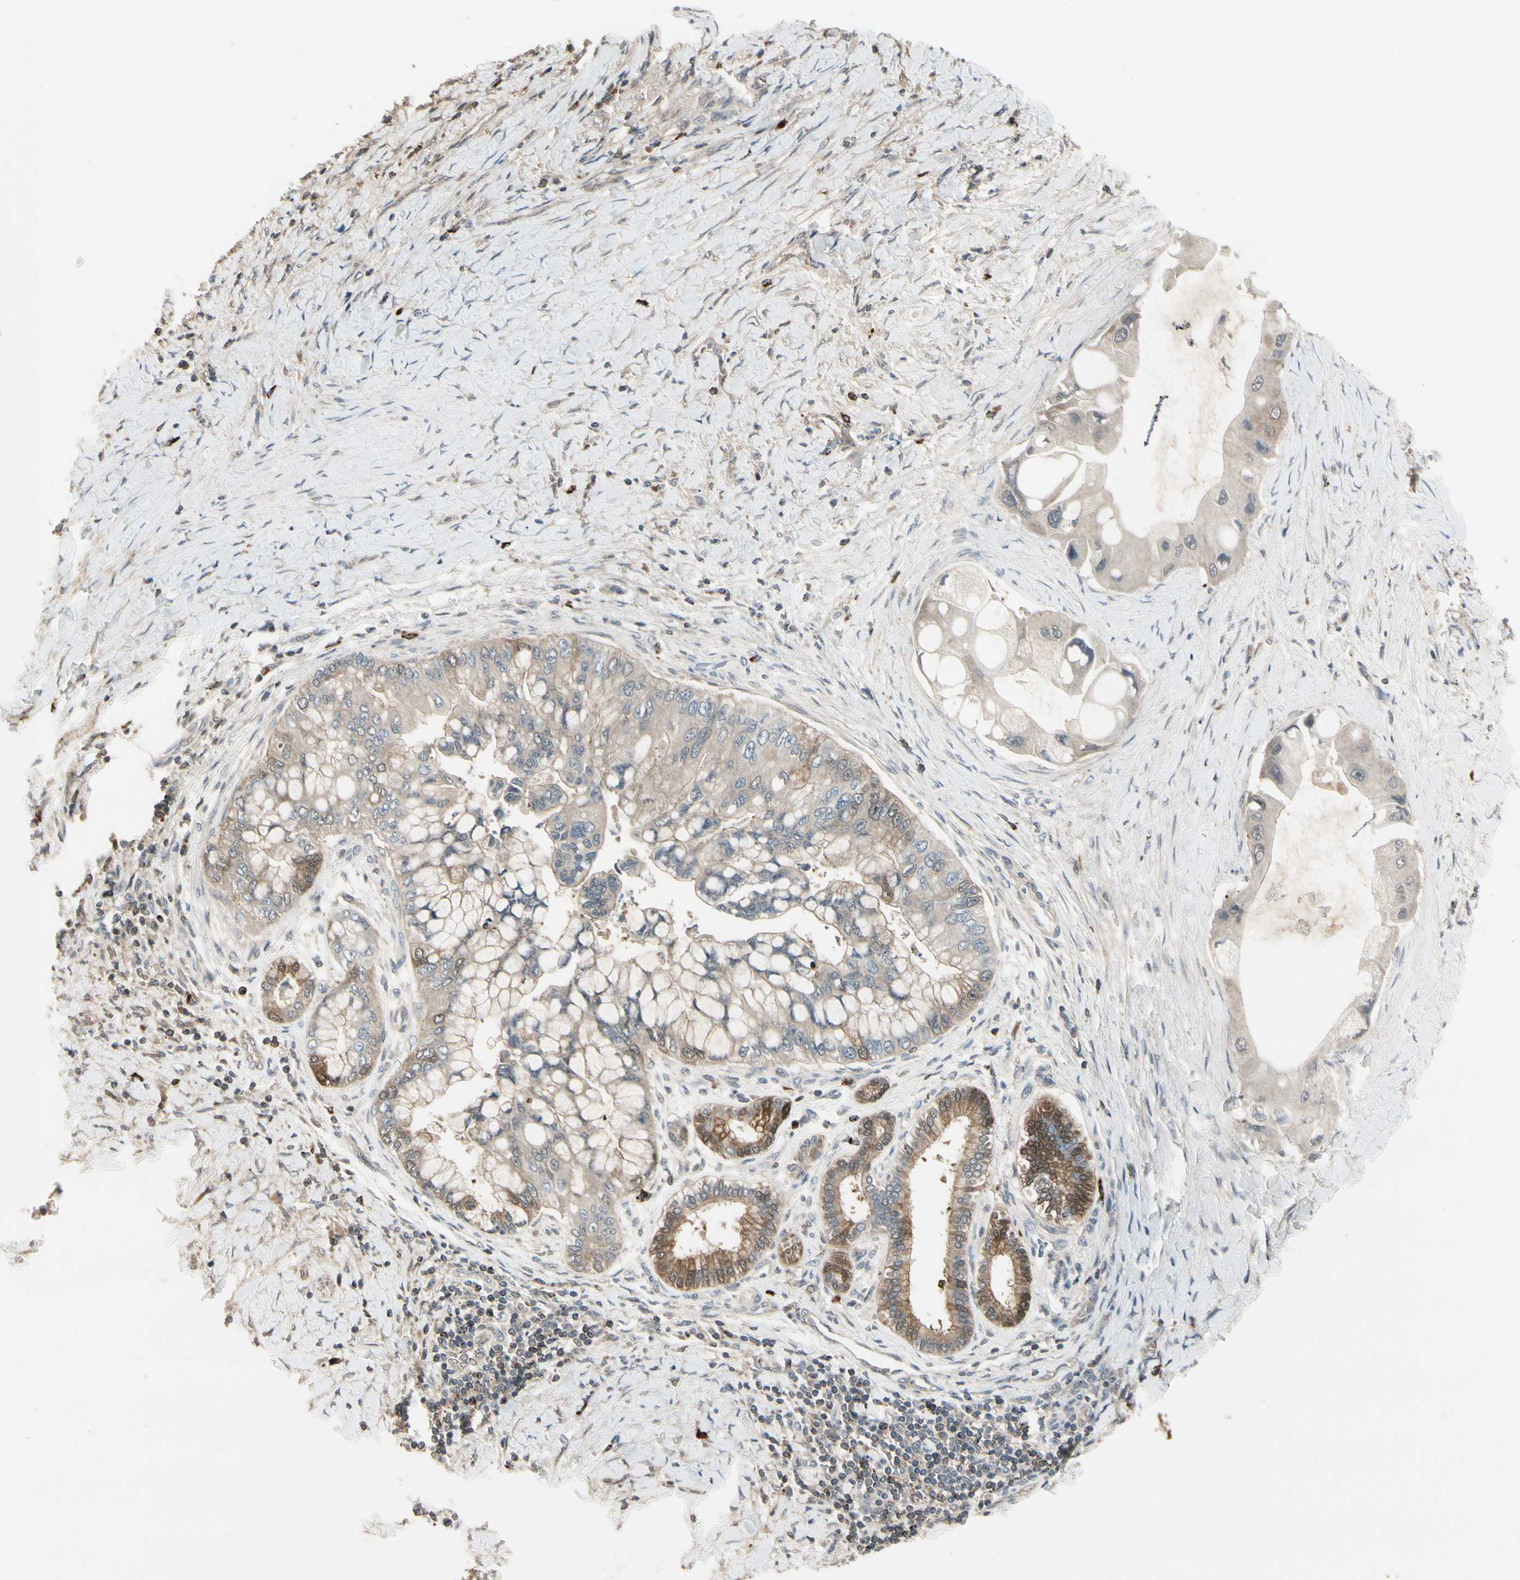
{"staining": {"intensity": "moderate", "quantity": "25%-75%", "location": "cytoplasmic/membranous"}, "tissue": "liver cancer", "cell_type": "Tumor cells", "image_type": "cancer", "snomed": [{"axis": "morphology", "description": "Normal tissue, NOS"}, {"axis": "morphology", "description": "Cholangiocarcinoma"}, {"axis": "topography", "description": "Liver"}, {"axis": "topography", "description": "Peripheral nerve tissue"}], "caption": "Liver cholangiocarcinoma was stained to show a protein in brown. There is medium levels of moderate cytoplasmic/membranous positivity in approximately 25%-75% of tumor cells.", "gene": "EVC", "patient": {"sex": "male", "age": 50}}